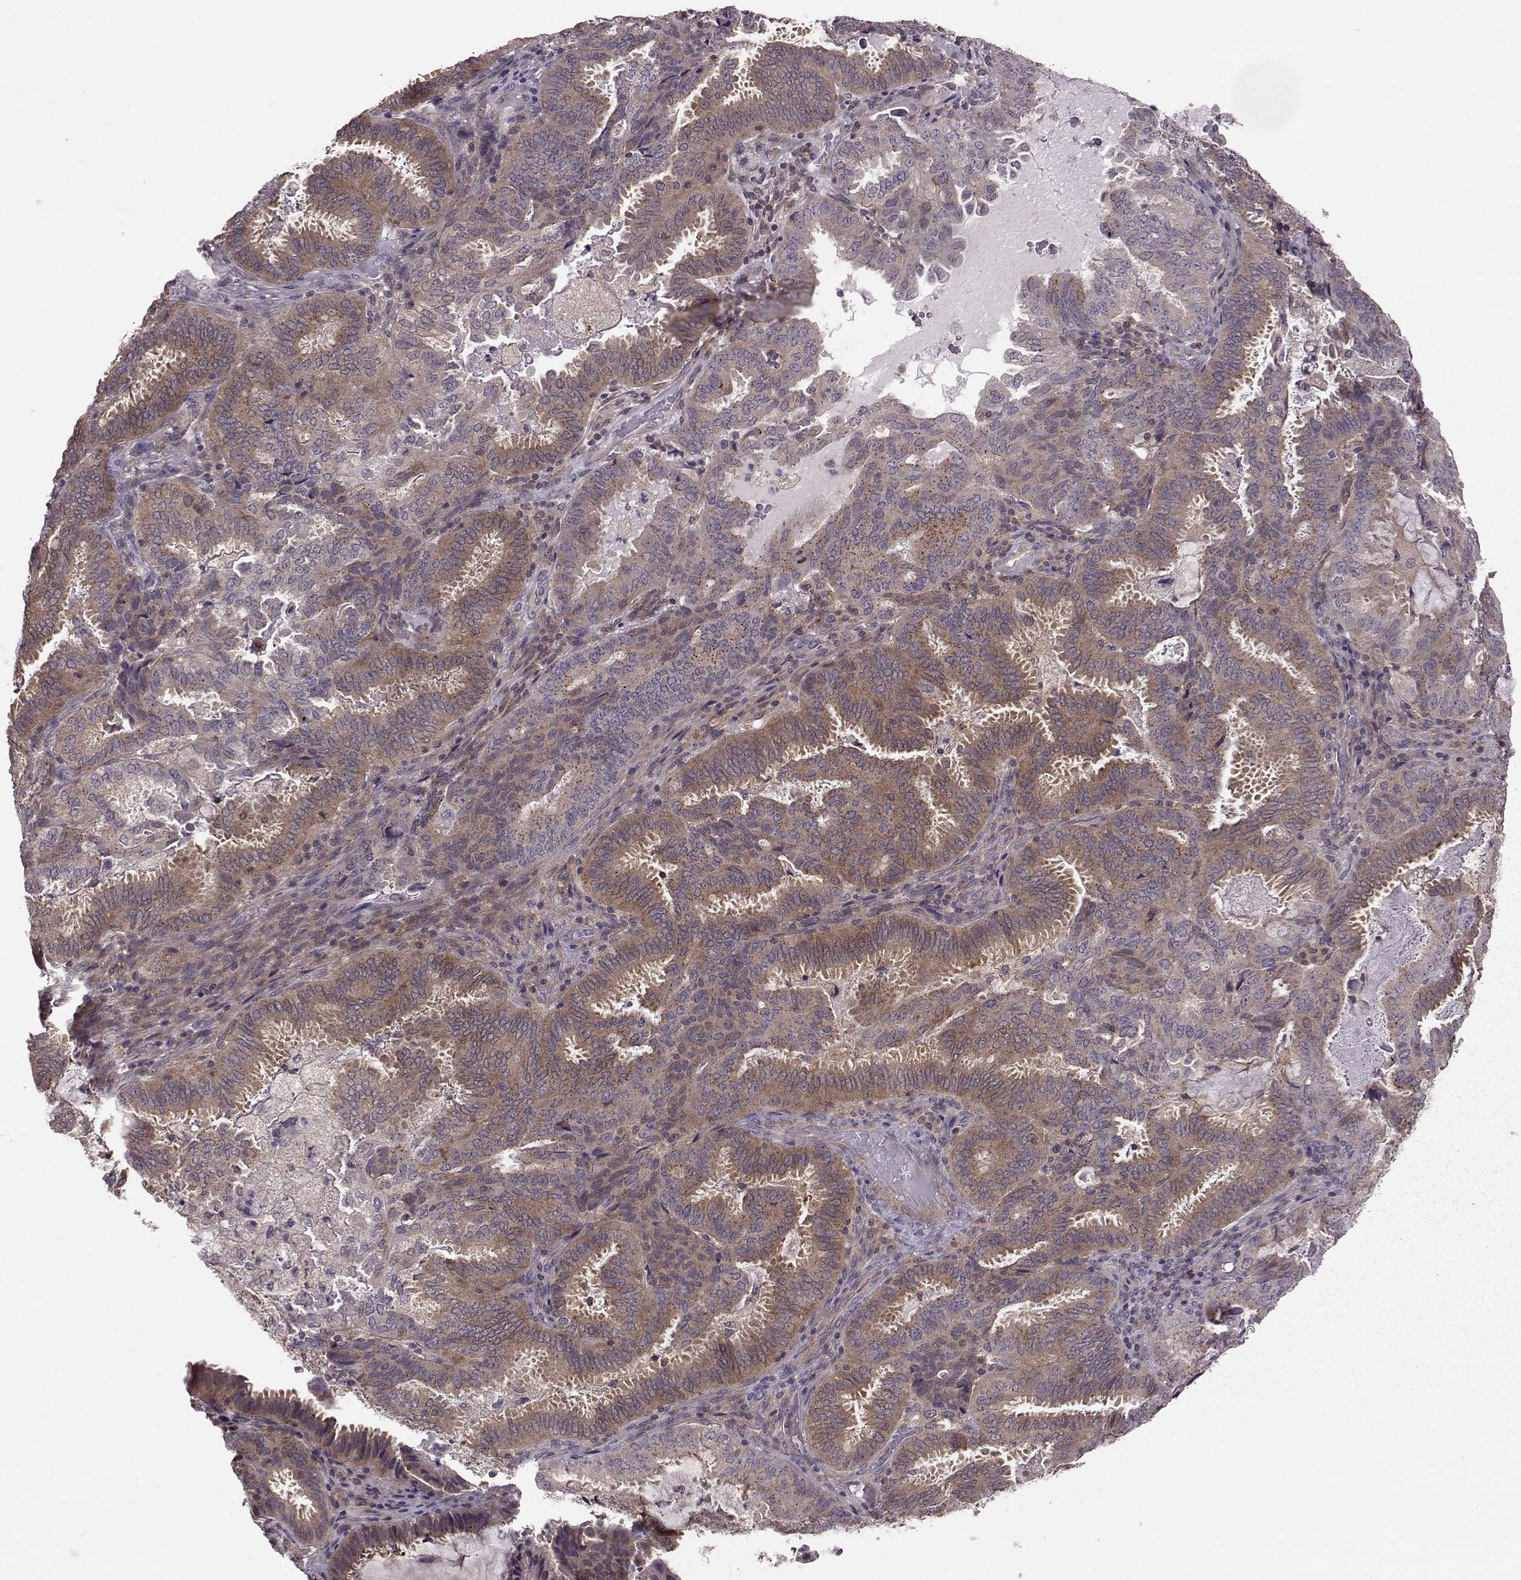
{"staining": {"intensity": "strong", "quantity": "25%-75%", "location": "cytoplasmic/membranous,nuclear"}, "tissue": "ovarian cancer", "cell_type": "Tumor cells", "image_type": "cancer", "snomed": [{"axis": "morphology", "description": "Carcinoma, endometroid"}, {"axis": "topography", "description": "Ovary"}], "caption": "Protein analysis of ovarian cancer (endometroid carcinoma) tissue reveals strong cytoplasmic/membranous and nuclear expression in about 25%-75% of tumor cells.", "gene": "FNIP2", "patient": {"sex": "female", "age": 41}}